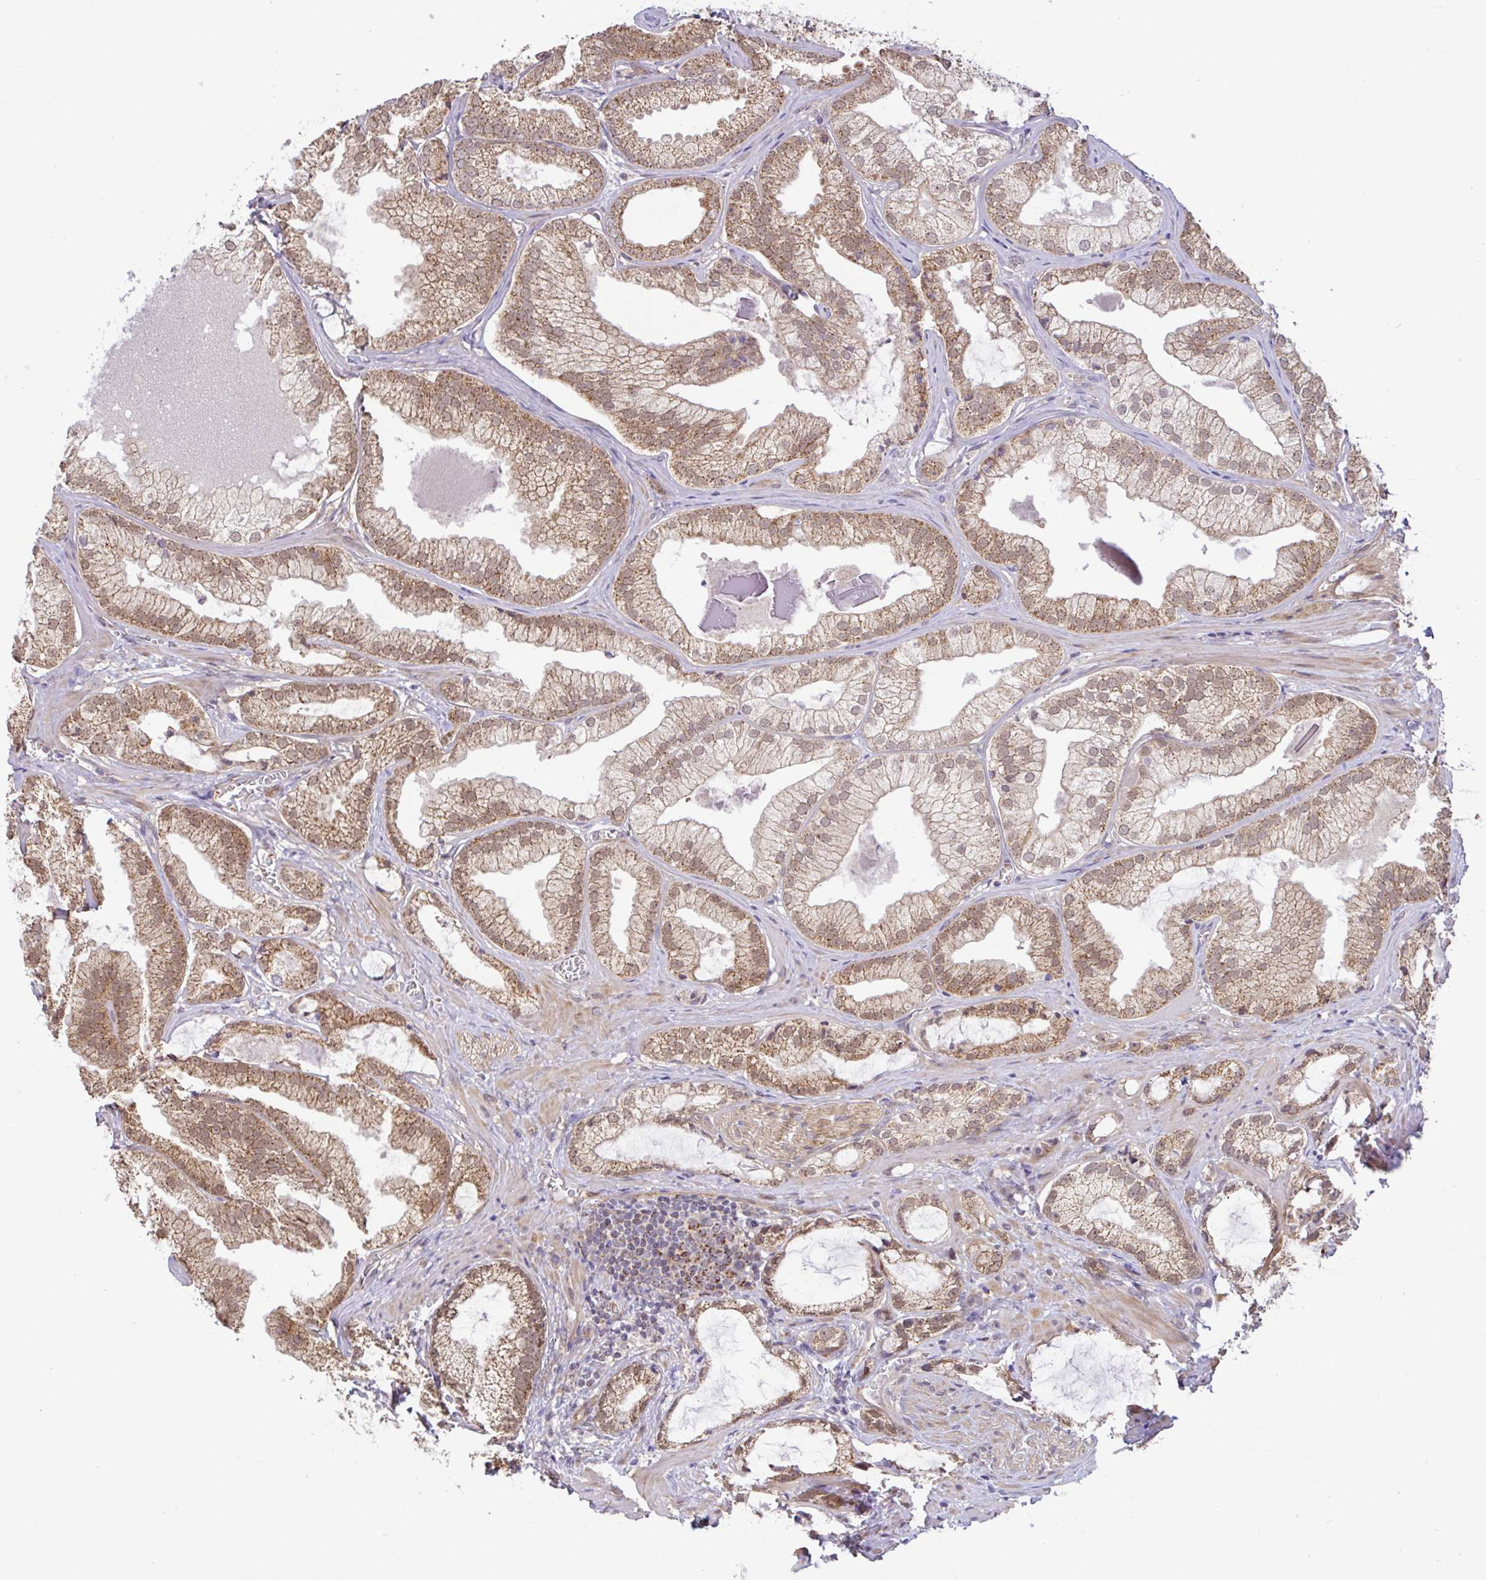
{"staining": {"intensity": "moderate", "quantity": ">75%", "location": "cytoplasmic/membranous"}, "tissue": "prostate cancer", "cell_type": "Tumor cells", "image_type": "cancer", "snomed": [{"axis": "morphology", "description": "Adenocarcinoma, Medium grade"}, {"axis": "topography", "description": "Prostate"}], "caption": "IHC (DAB (3,3'-diaminobenzidine)) staining of prostate cancer (adenocarcinoma (medium-grade)) demonstrates moderate cytoplasmic/membranous protein expression in about >75% of tumor cells. (DAB IHC with brightfield microscopy, high magnification).", "gene": "DLEU7", "patient": {"sex": "male", "age": 57}}